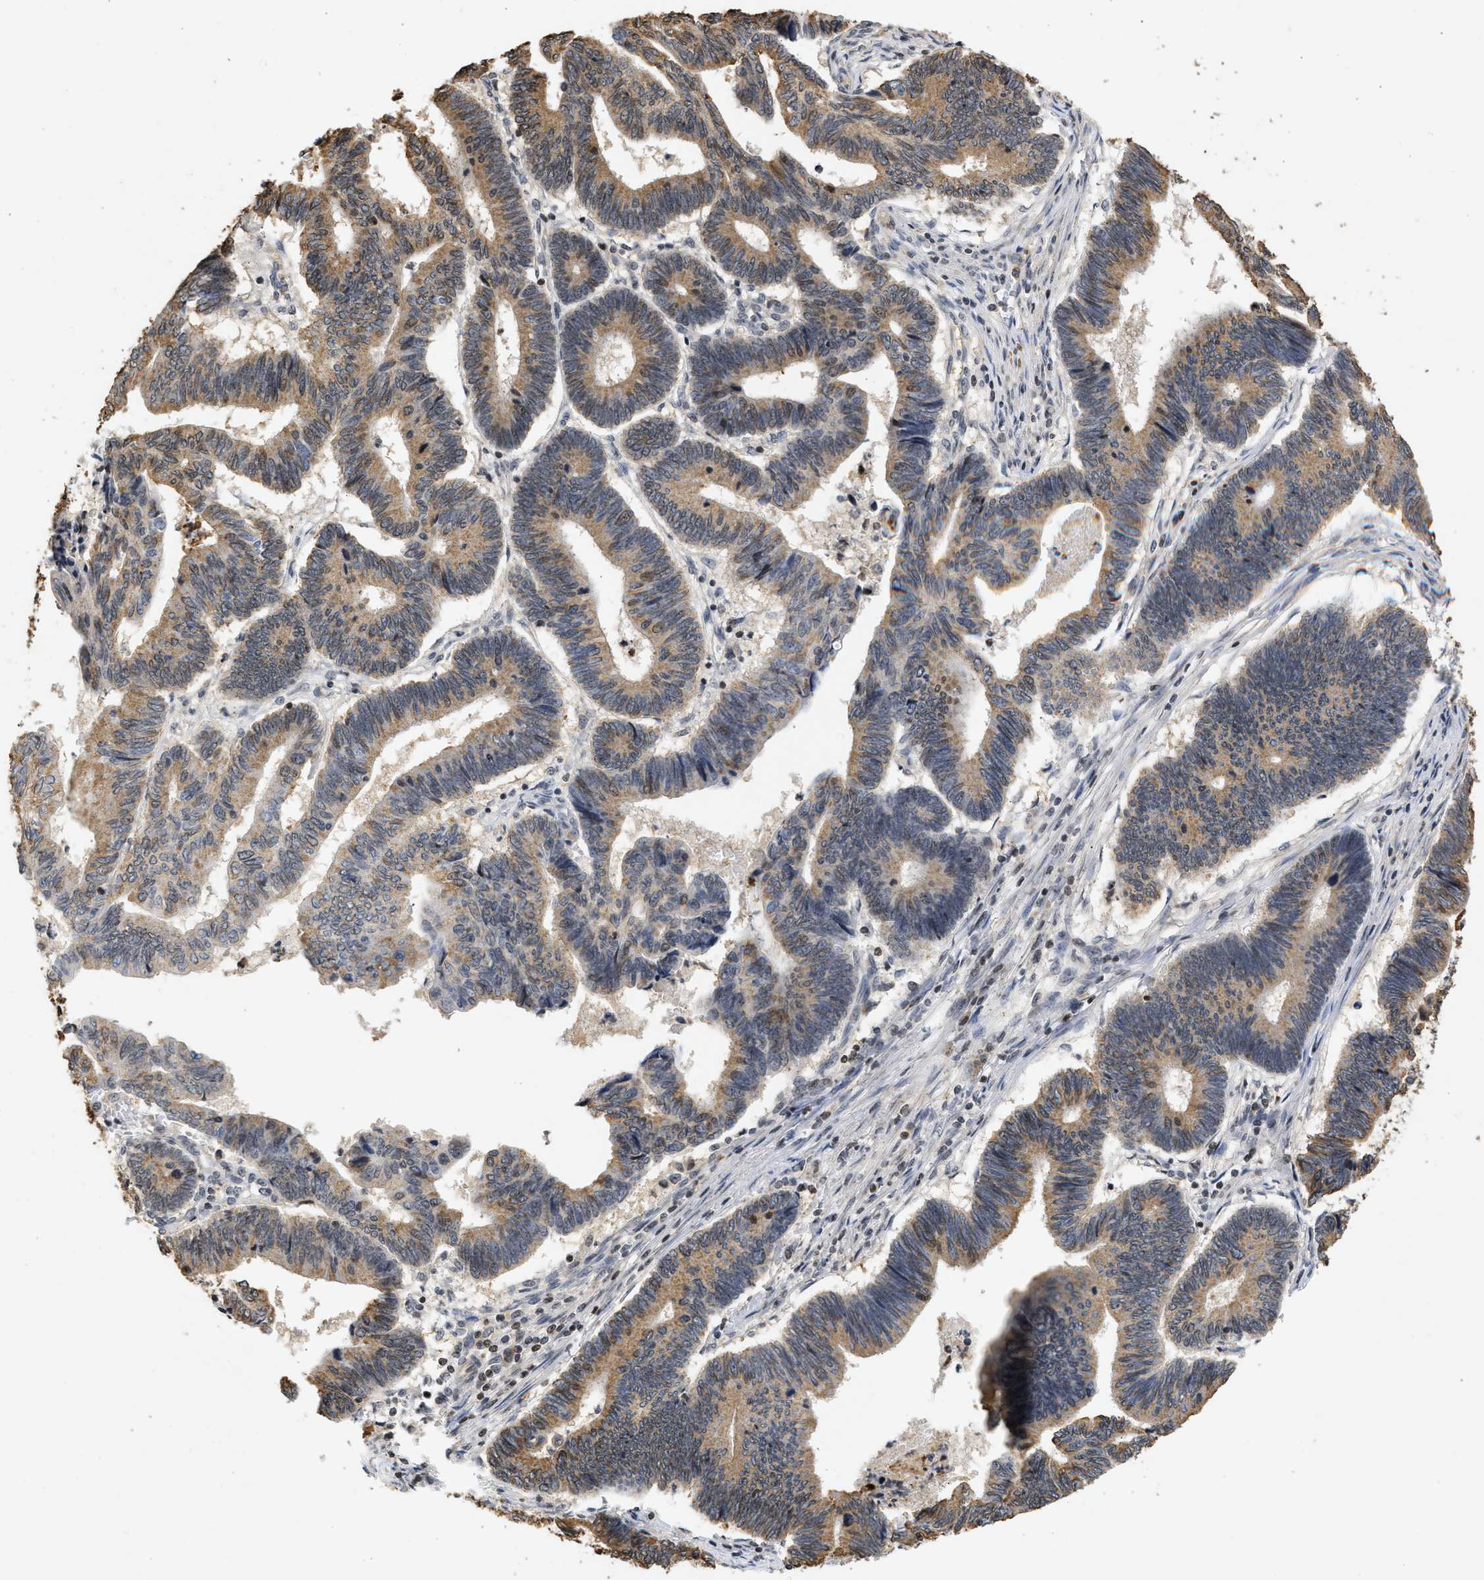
{"staining": {"intensity": "moderate", "quantity": ">75%", "location": "cytoplasmic/membranous"}, "tissue": "pancreatic cancer", "cell_type": "Tumor cells", "image_type": "cancer", "snomed": [{"axis": "morphology", "description": "Adenocarcinoma, NOS"}, {"axis": "topography", "description": "Pancreas"}], "caption": "Protein analysis of pancreatic adenocarcinoma tissue reveals moderate cytoplasmic/membranous staining in about >75% of tumor cells.", "gene": "ENSG00000142539", "patient": {"sex": "female", "age": 70}}